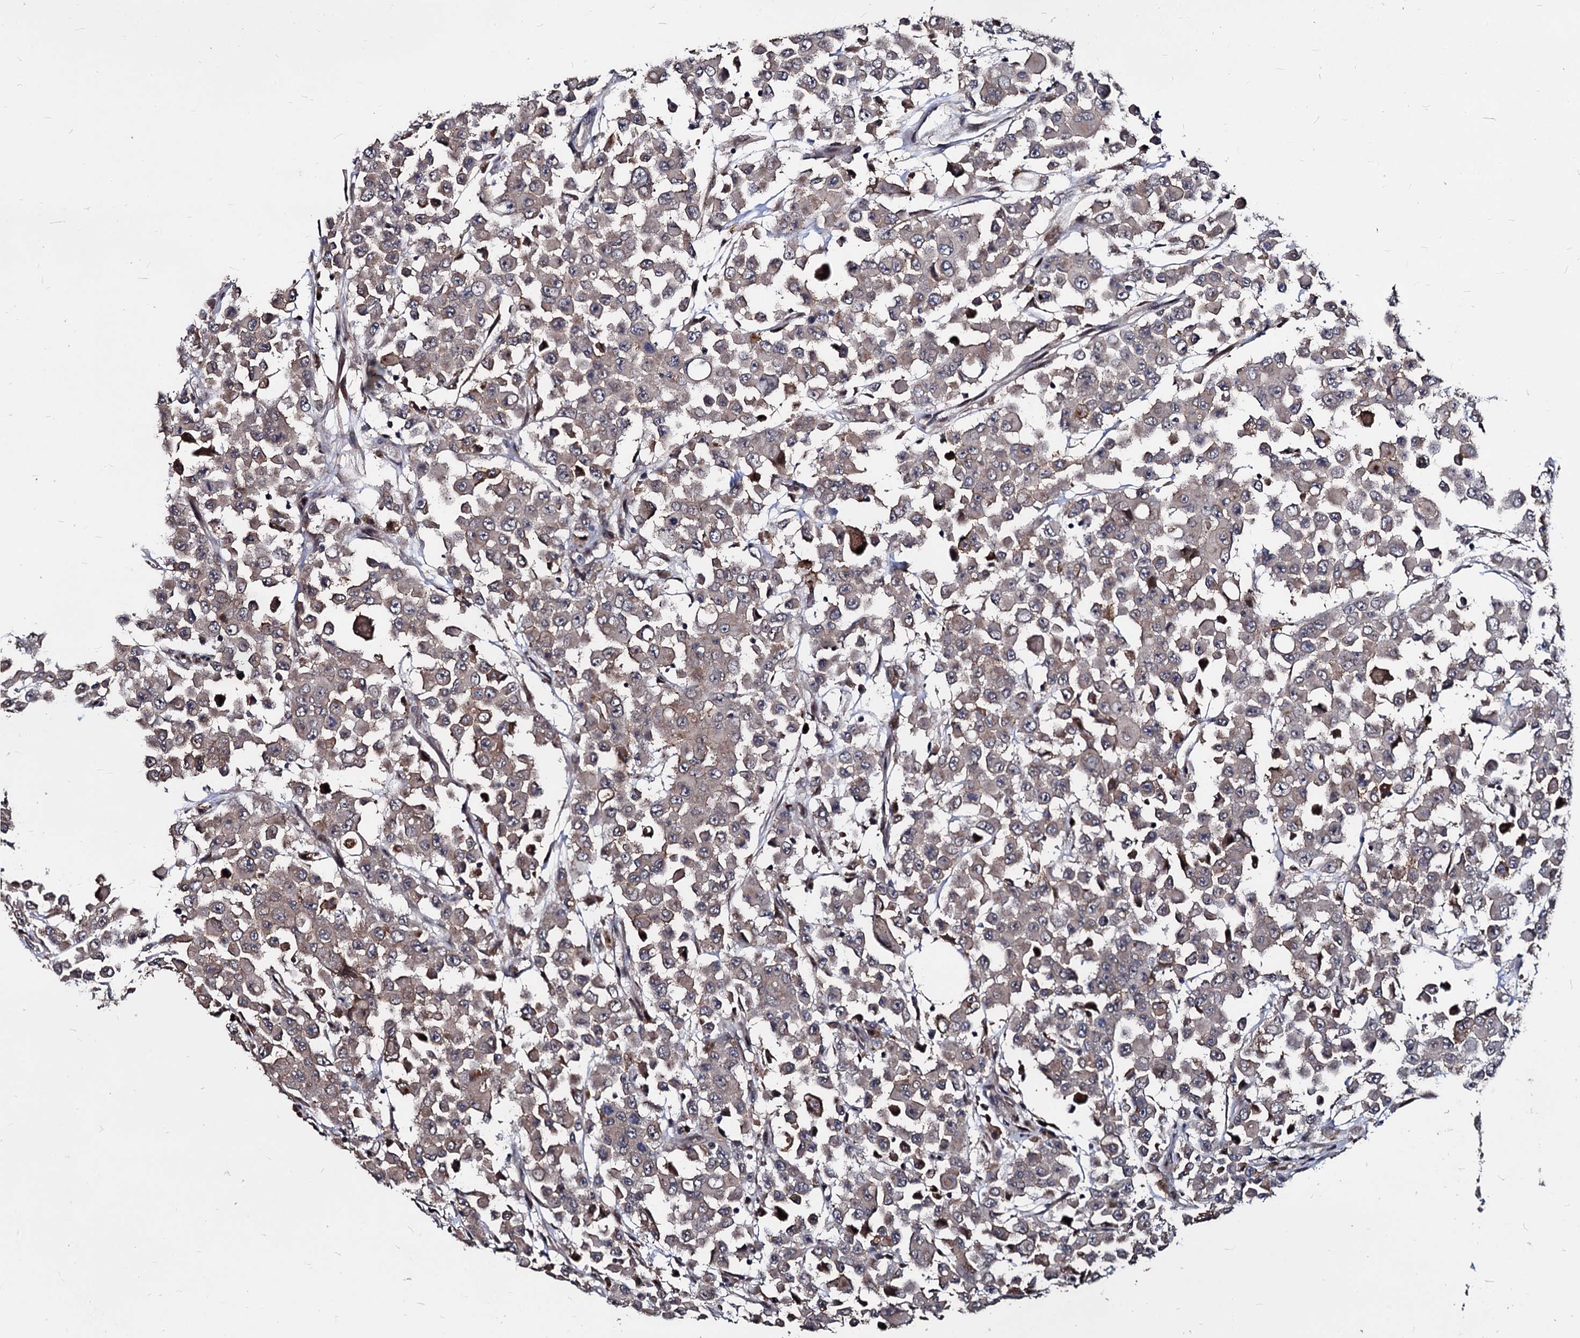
{"staining": {"intensity": "weak", "quantity": "25%-75%", "location": "cytoplasmic/membranous"}, "tissue": "colorectal cancer", "cell_type": "Tumor cells", "image_type": "cancer", "snomed": [{"axis": "morphology", "description": "Adenocarcinoma, NOS"}, {"axis": "topography", "description": "Colon"}], "caption": "About 25%-75% of tumor cells in human colorectal cancer (adenocarcinoma) reveal weak cytoplasmic/membranous protein positivity as visualized by brown immunohistochemical staining.", "gene": "SMAGP", "patient": {"sex": "male", "age": 51}}